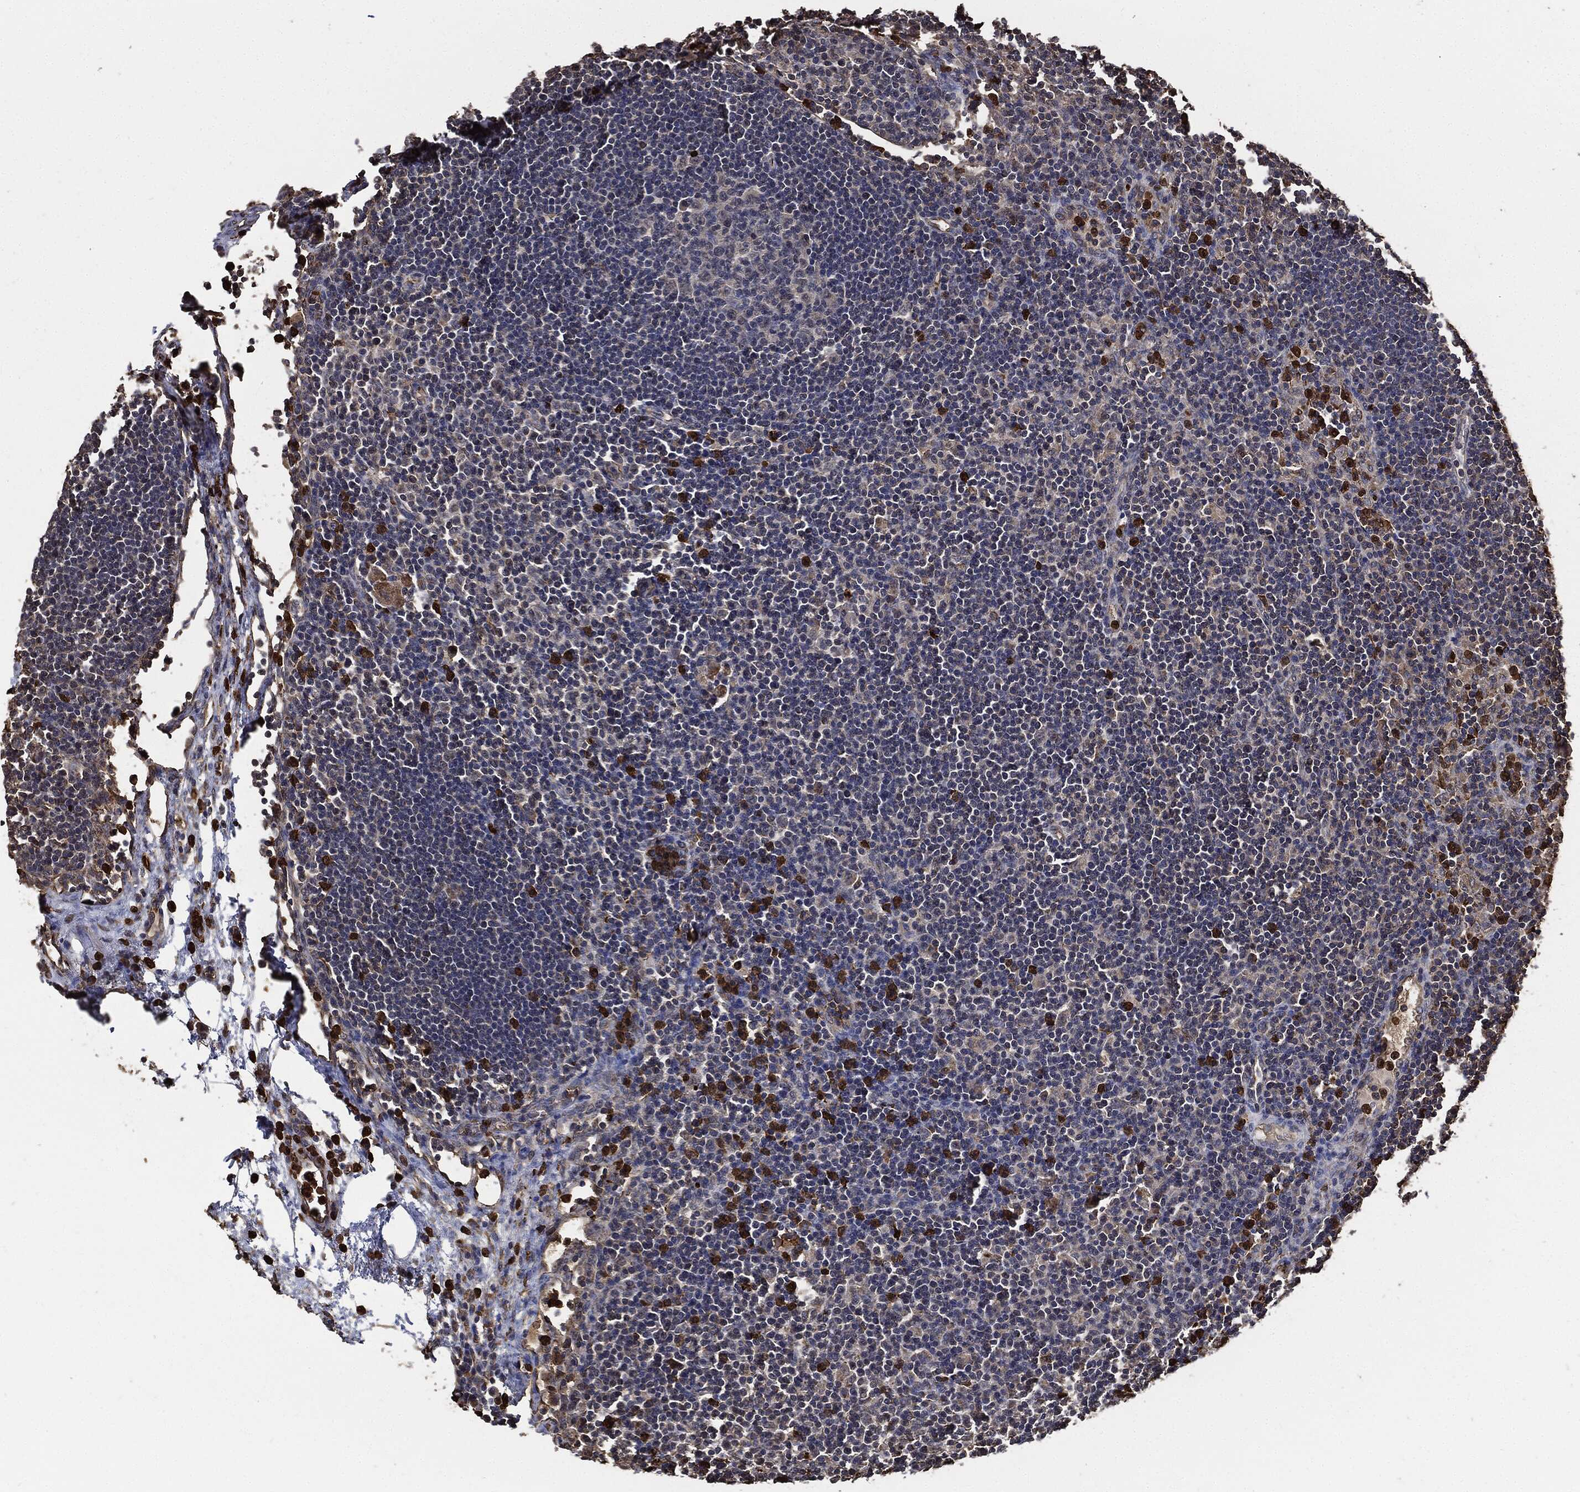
{"staining": {"intensity": "negative", "quantity": "none", "location": "none"}, "tissue": "lymph node", "cell_type": "Germinal center cells", "image_type": "normal", "snomed": [{"axis": "morphology", "description": "Normal tissue, NOS"}, {"axis": "topography", "description": "Lymph node"}], "caption": "Lymph node was stained to show a protein in brown. There is no significant expression in germinal center cells. (Brightfield microscopy of DAB (3,3'-diaminobenzidine) immunohistochemistry (IHC) at high magnification).", "gene": "S100A9", "patient": {"sex": "female", "age": 67}}